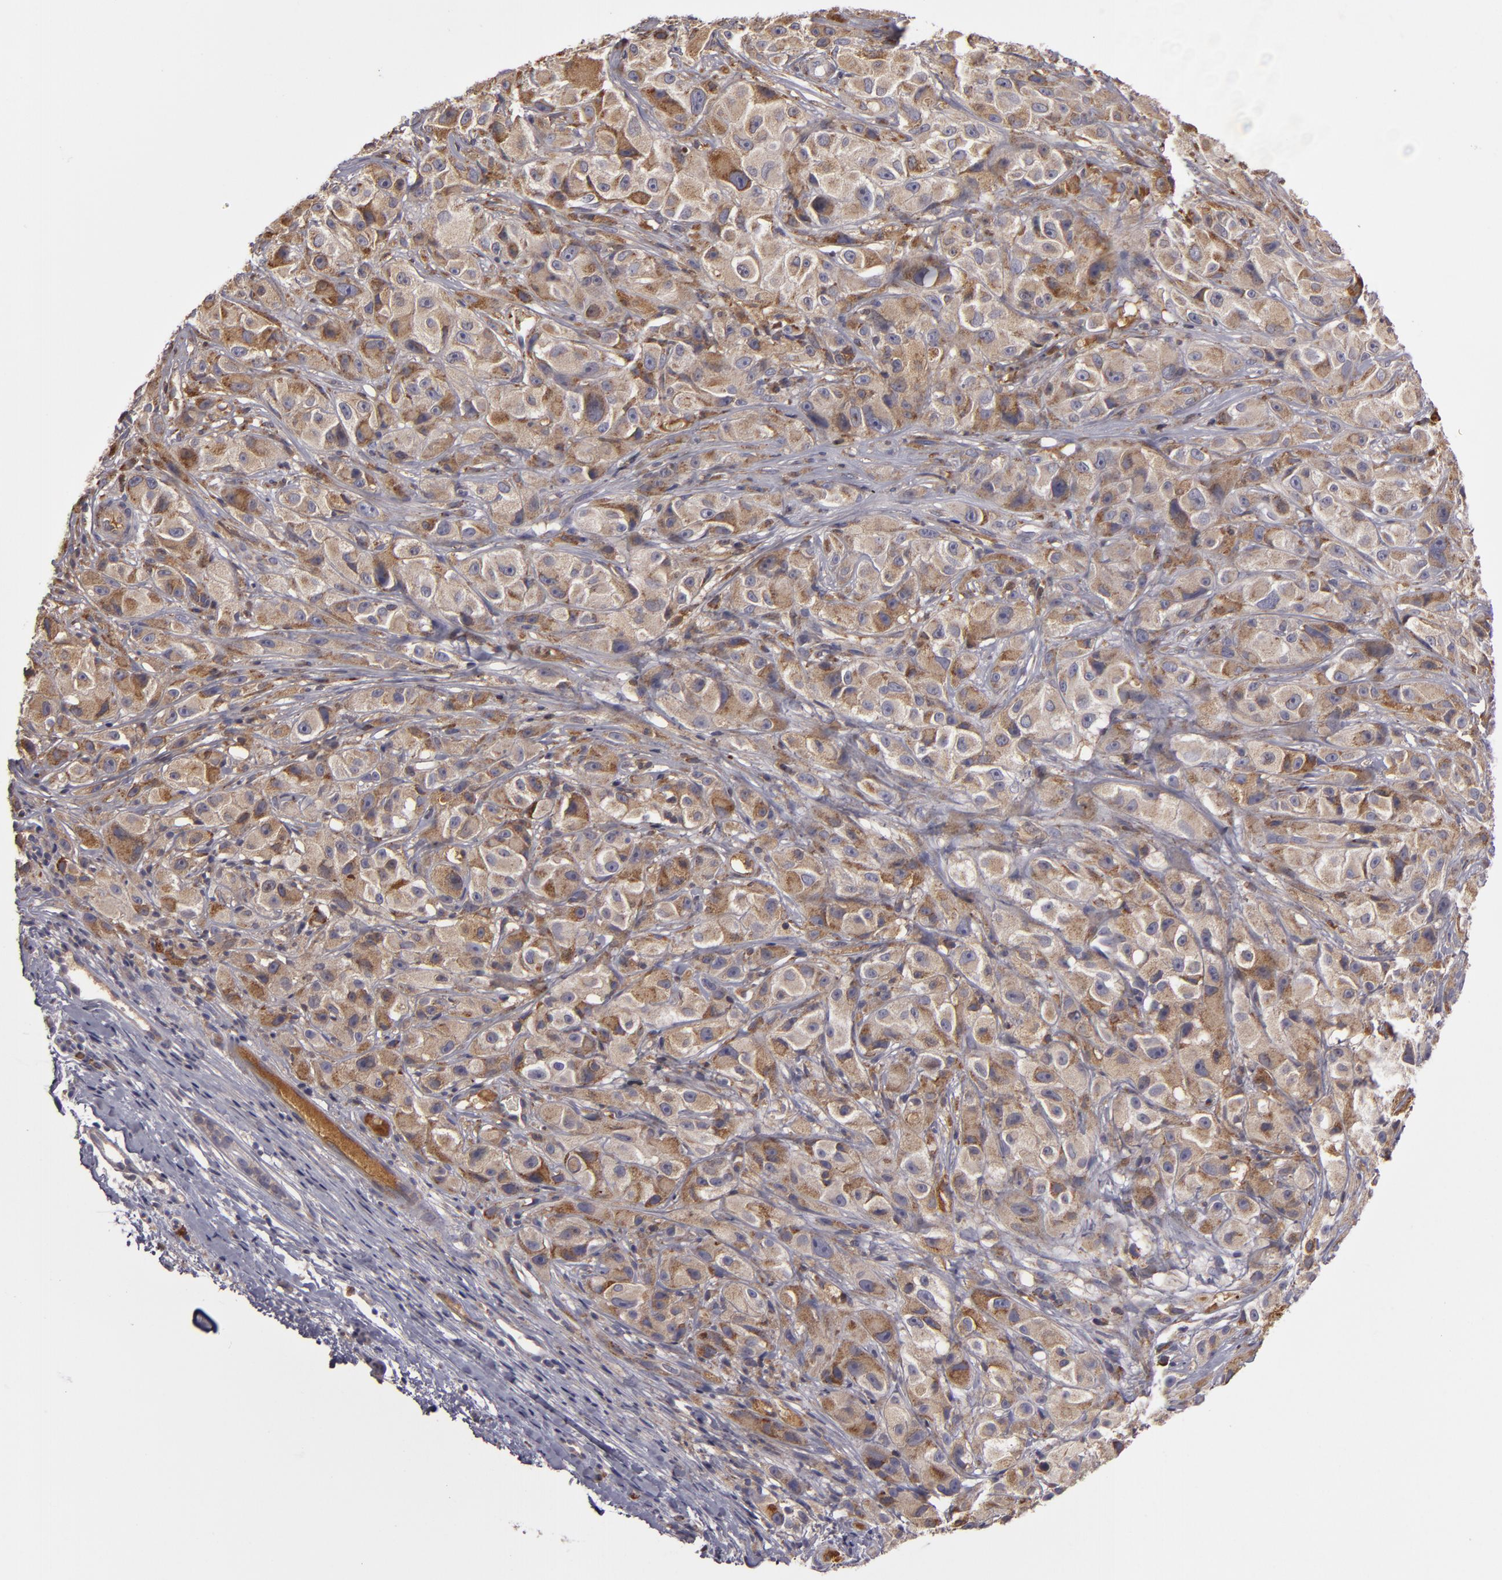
{"staining": {"intensity": "moderate", "quantity": ">75%", "location": "cytoplasmic/membranous"}, "tissue": "melanoma", "cell_type": "Tumor cells", "image_type": "cancer", "snomed": [{"axis": "morphology", "description": "Malignant melanoma, NOS"}, {"axis": "topography", "description": "Skin"}], "caption": "A histopathology image showing moderate cytoplasmic/membranous staining in approximately >75% of tumor cells in melanoma, as visualized by brown immunohistochemical staining.", "gene": "CFB", "patient": {"sex": "male", "age": 56}}